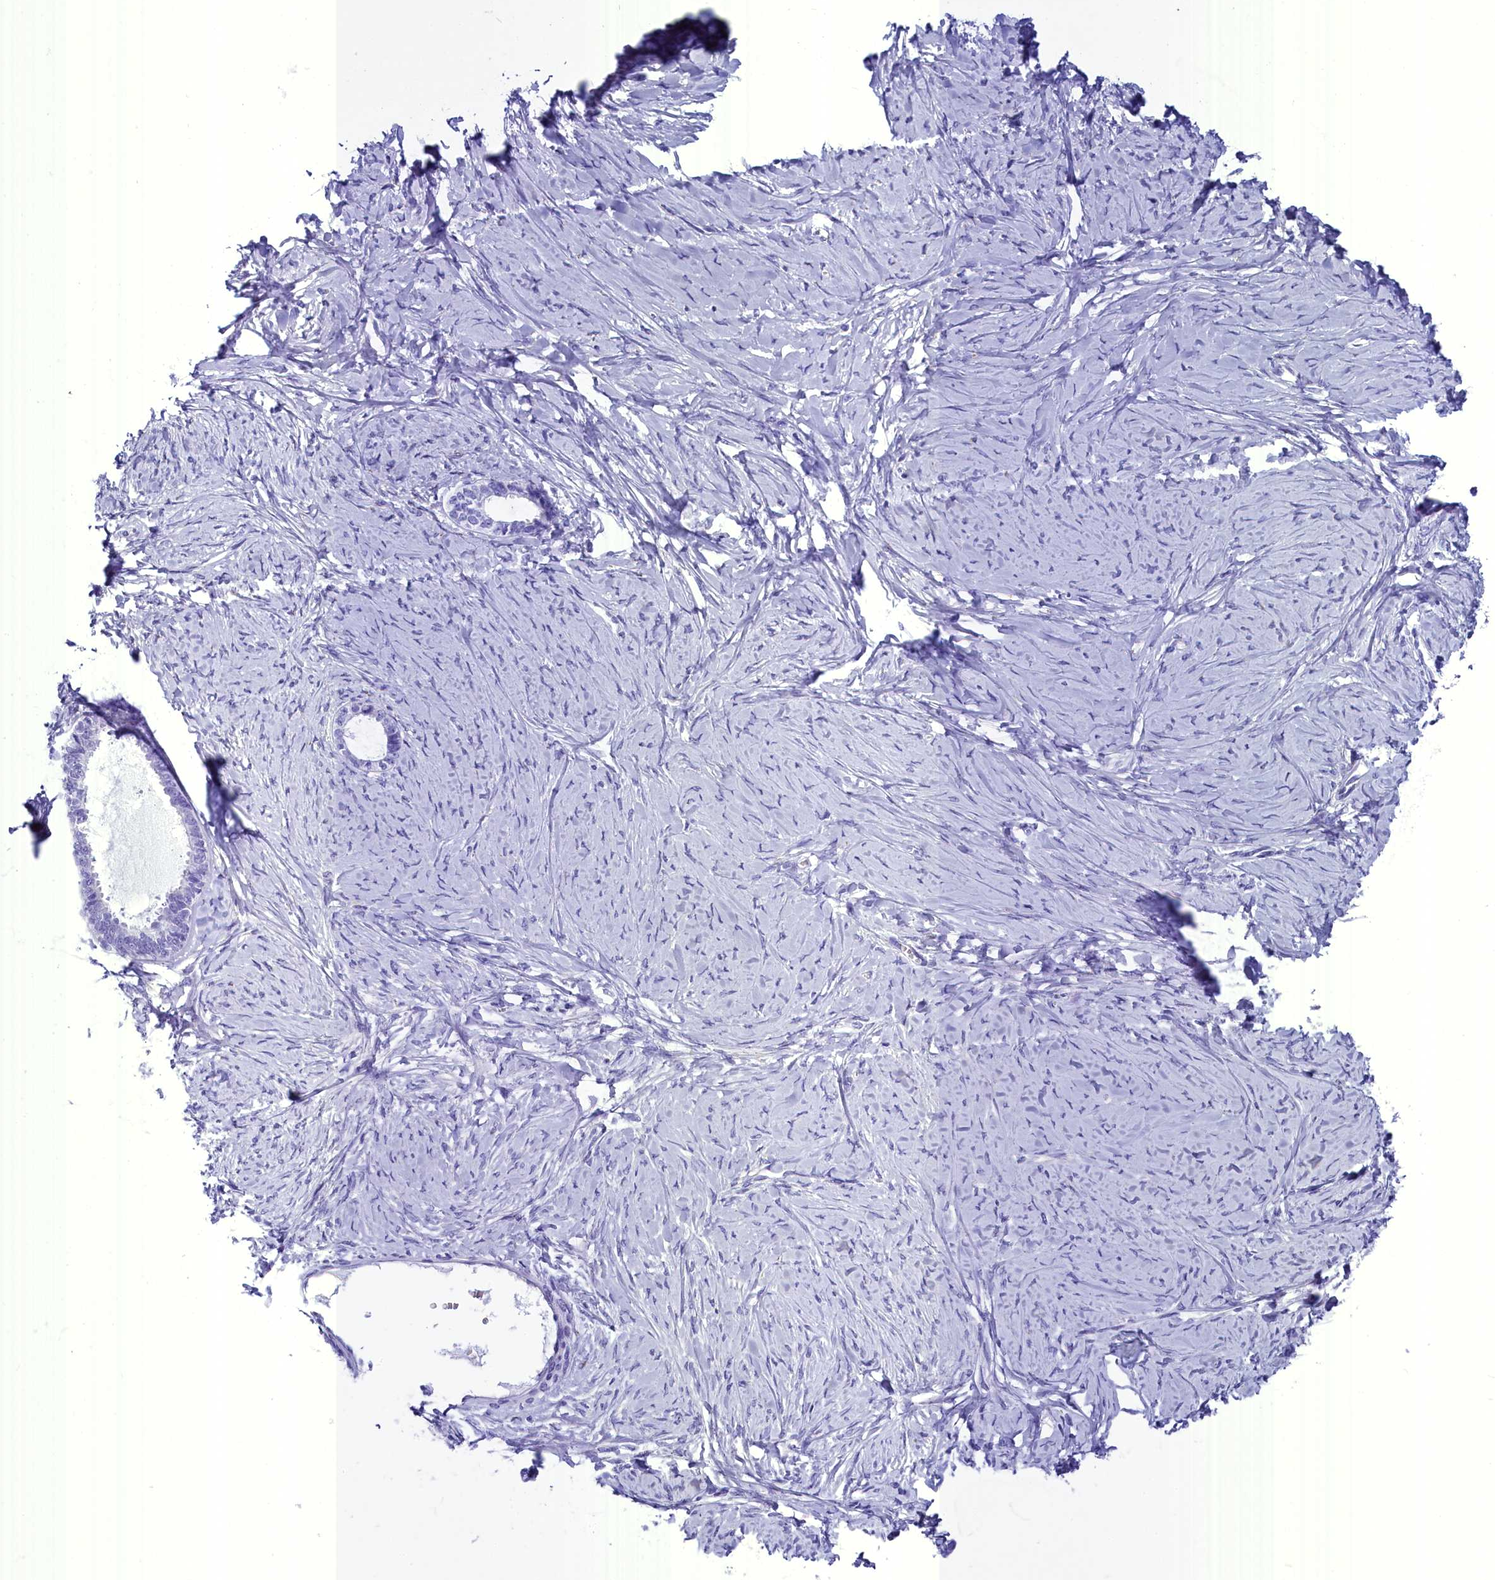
{"staining": {"intensity": "negative", "quantity": "none", "location": "none"}, "tissue": "ovarian cancer", "cell_type": "Tumor cells", "image_type": "cancer", "snomed": [{"axis": "morphology", "description": "Cystadenocarcinoma, serous, NOS"}, {"axis": "topography", "description": "Ovary"}], "caption": "IHC photomicrograph of neoplastic tissue: ovarian cancer (serous cystadenocarcinoma) stained with DAB (3,3'-diaminobenzidine) reveals no significant protein staining in tumor cells.", "gene": "AP3B2", "patient": {"sex": "female", "age": 79}}